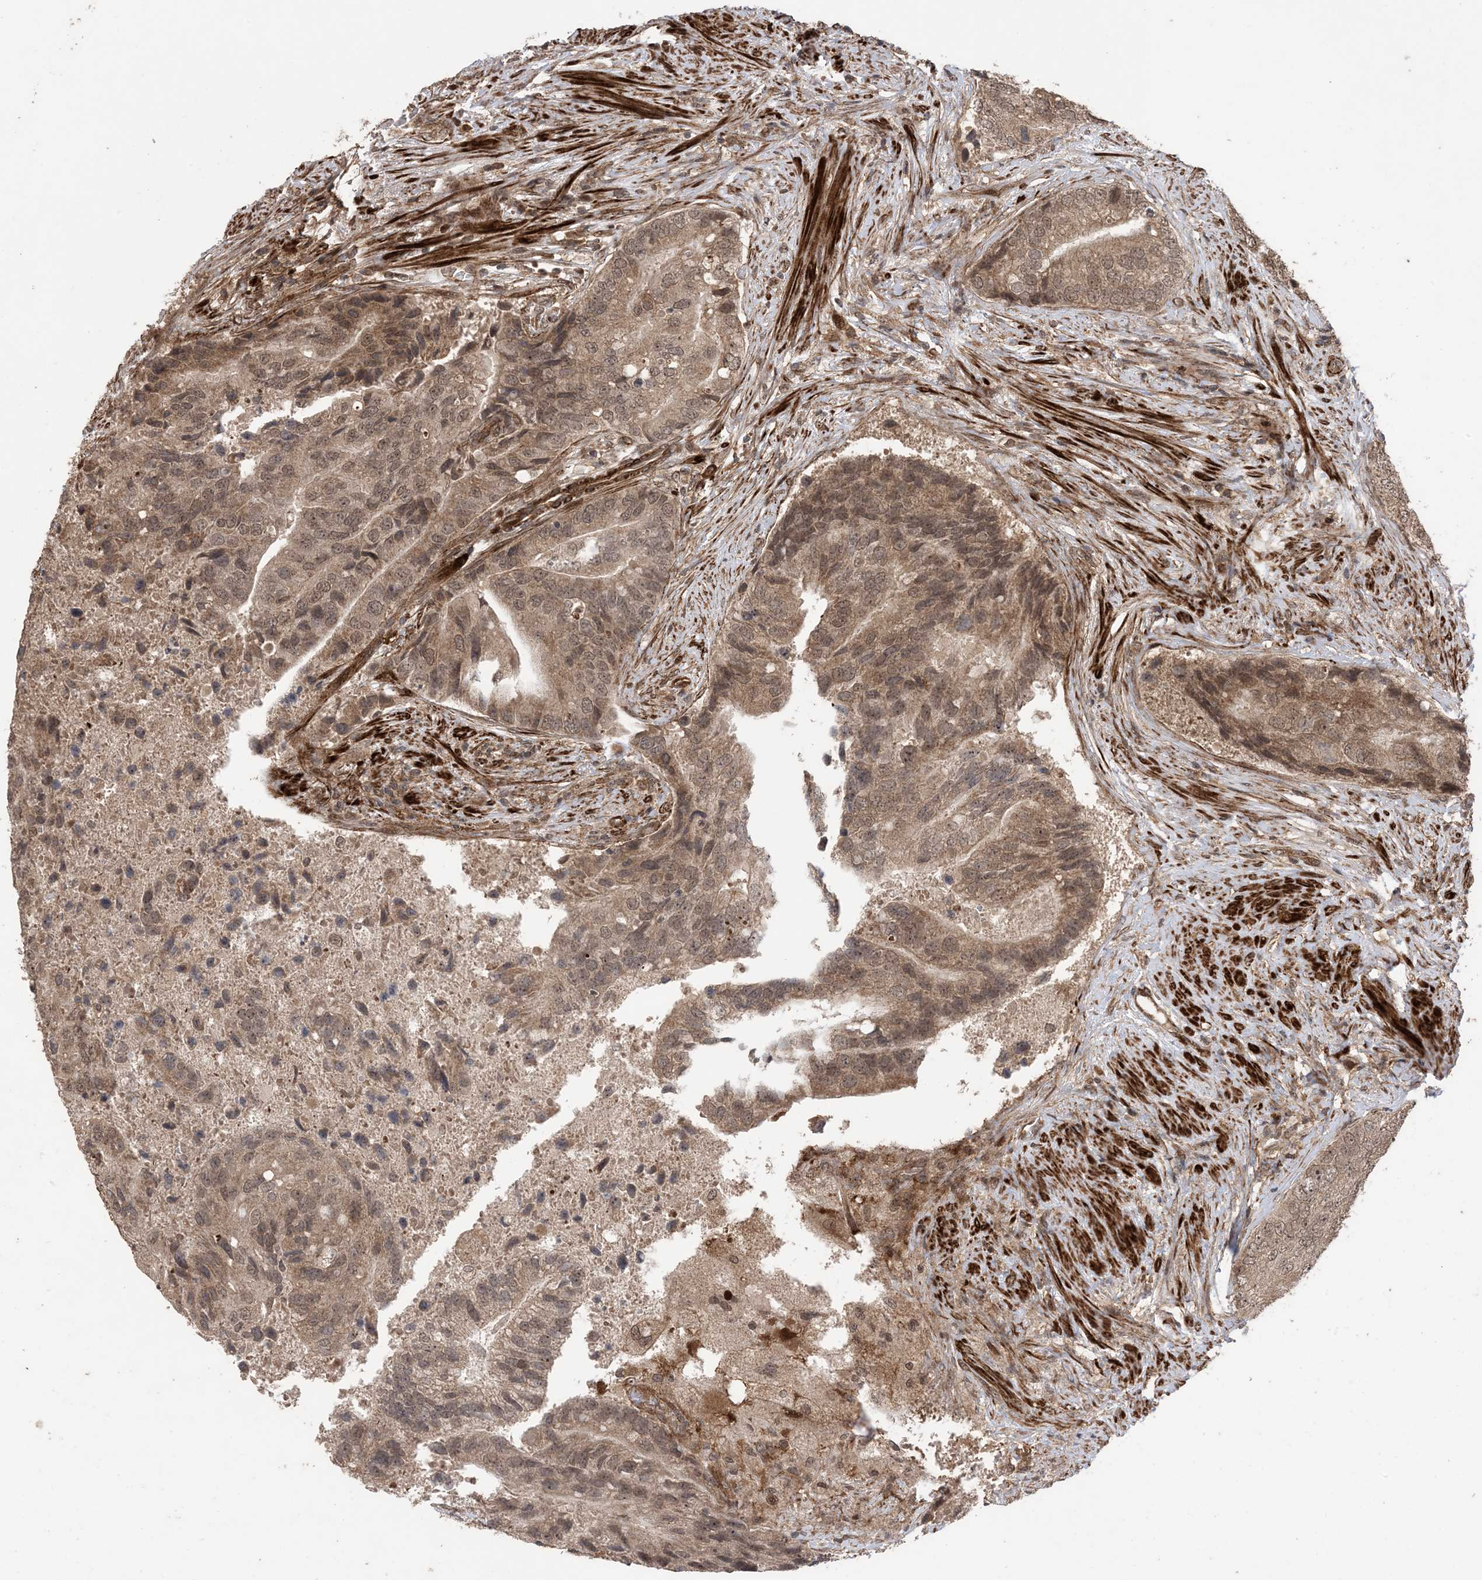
{"staining": {"intensity": "moderate", "quantity": ">75%", "location": "cytoplasmic/membranous,nuclear"}, "tissue": "prostate cancer", "cell_type": "Tumor cells", "image_type": "cancer", "snomed": [{"axis": "morphology", "description": "Adenocarcinoma, High grade"}, {"axis": "topography", "description": "Prostate"}], "caption": "About >75% of tumor cells in prostate cancer demonstrate moderate cytoplasmic/membranous and nuclear protein expression as visualized by brown immunohistochemical staining.", "gene": "ZNF511", "patient": {"sex": "male", "age": 70}}